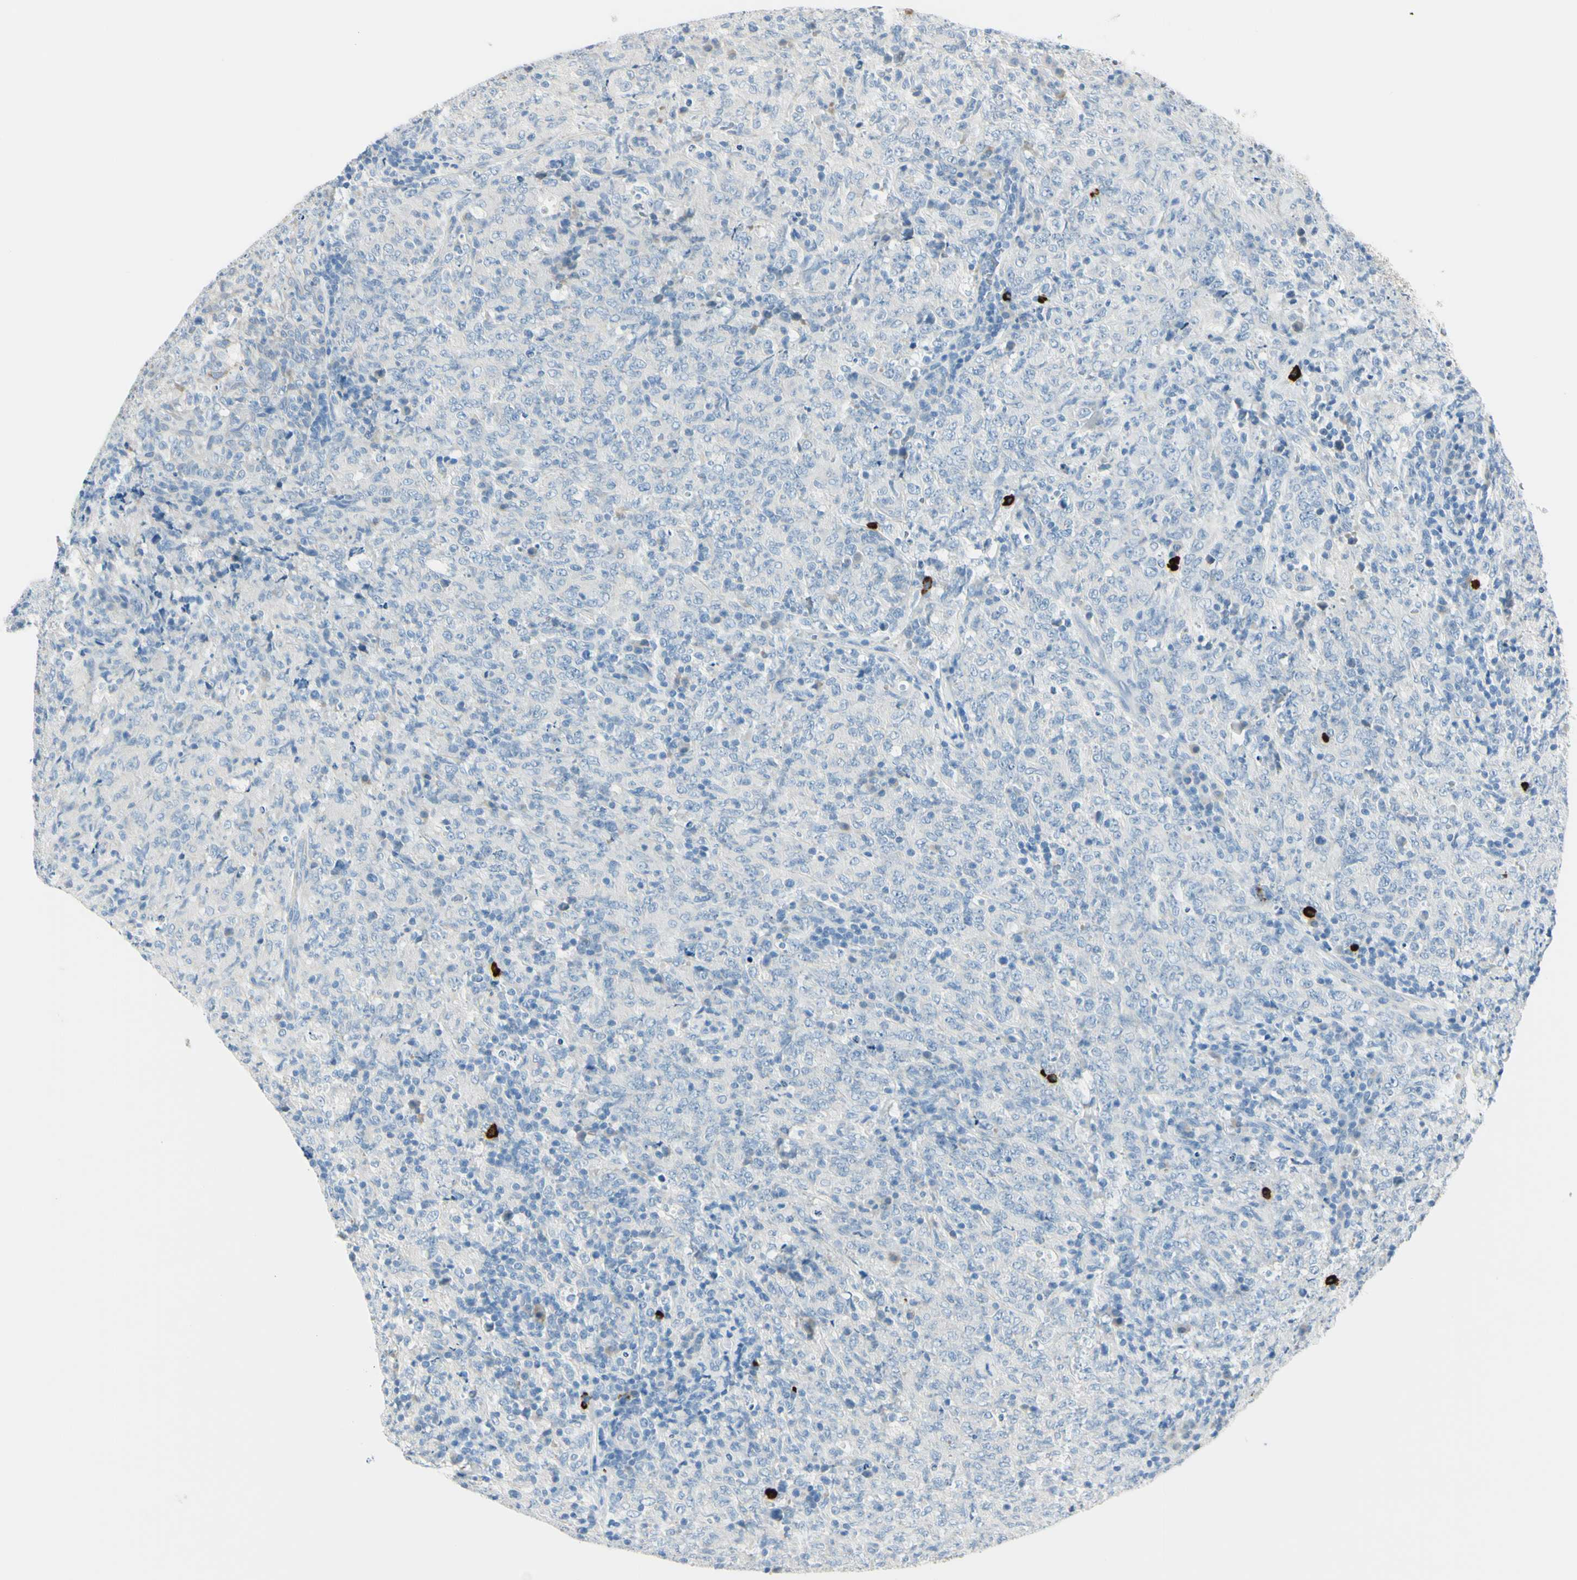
{"staining": {"intensity": "negative", "quantity": "none", "location": "none"}, "tissue": "lymphoma", "cell_type": "Tumor cells", "image_type": "cancer", "snomed": [{"axis": "morphology", "description": "Malignant lymphoma, non-Hodgkin's type, High grade"}, {"axis": "topography", "description": "Tonsil"}], "caption": "Lymphoma was stained to show a protein in brown. There is no significant expression in tumor cells. Brightfield microscopy of immunohistochemistry (IHC) stained with DAB (3,3'-diaminobenzidine) (brown) and hematoxylin (blue), captured at high magnification.", "gene": "DLG4", "patient": {"sex": "female", "age": 36}}